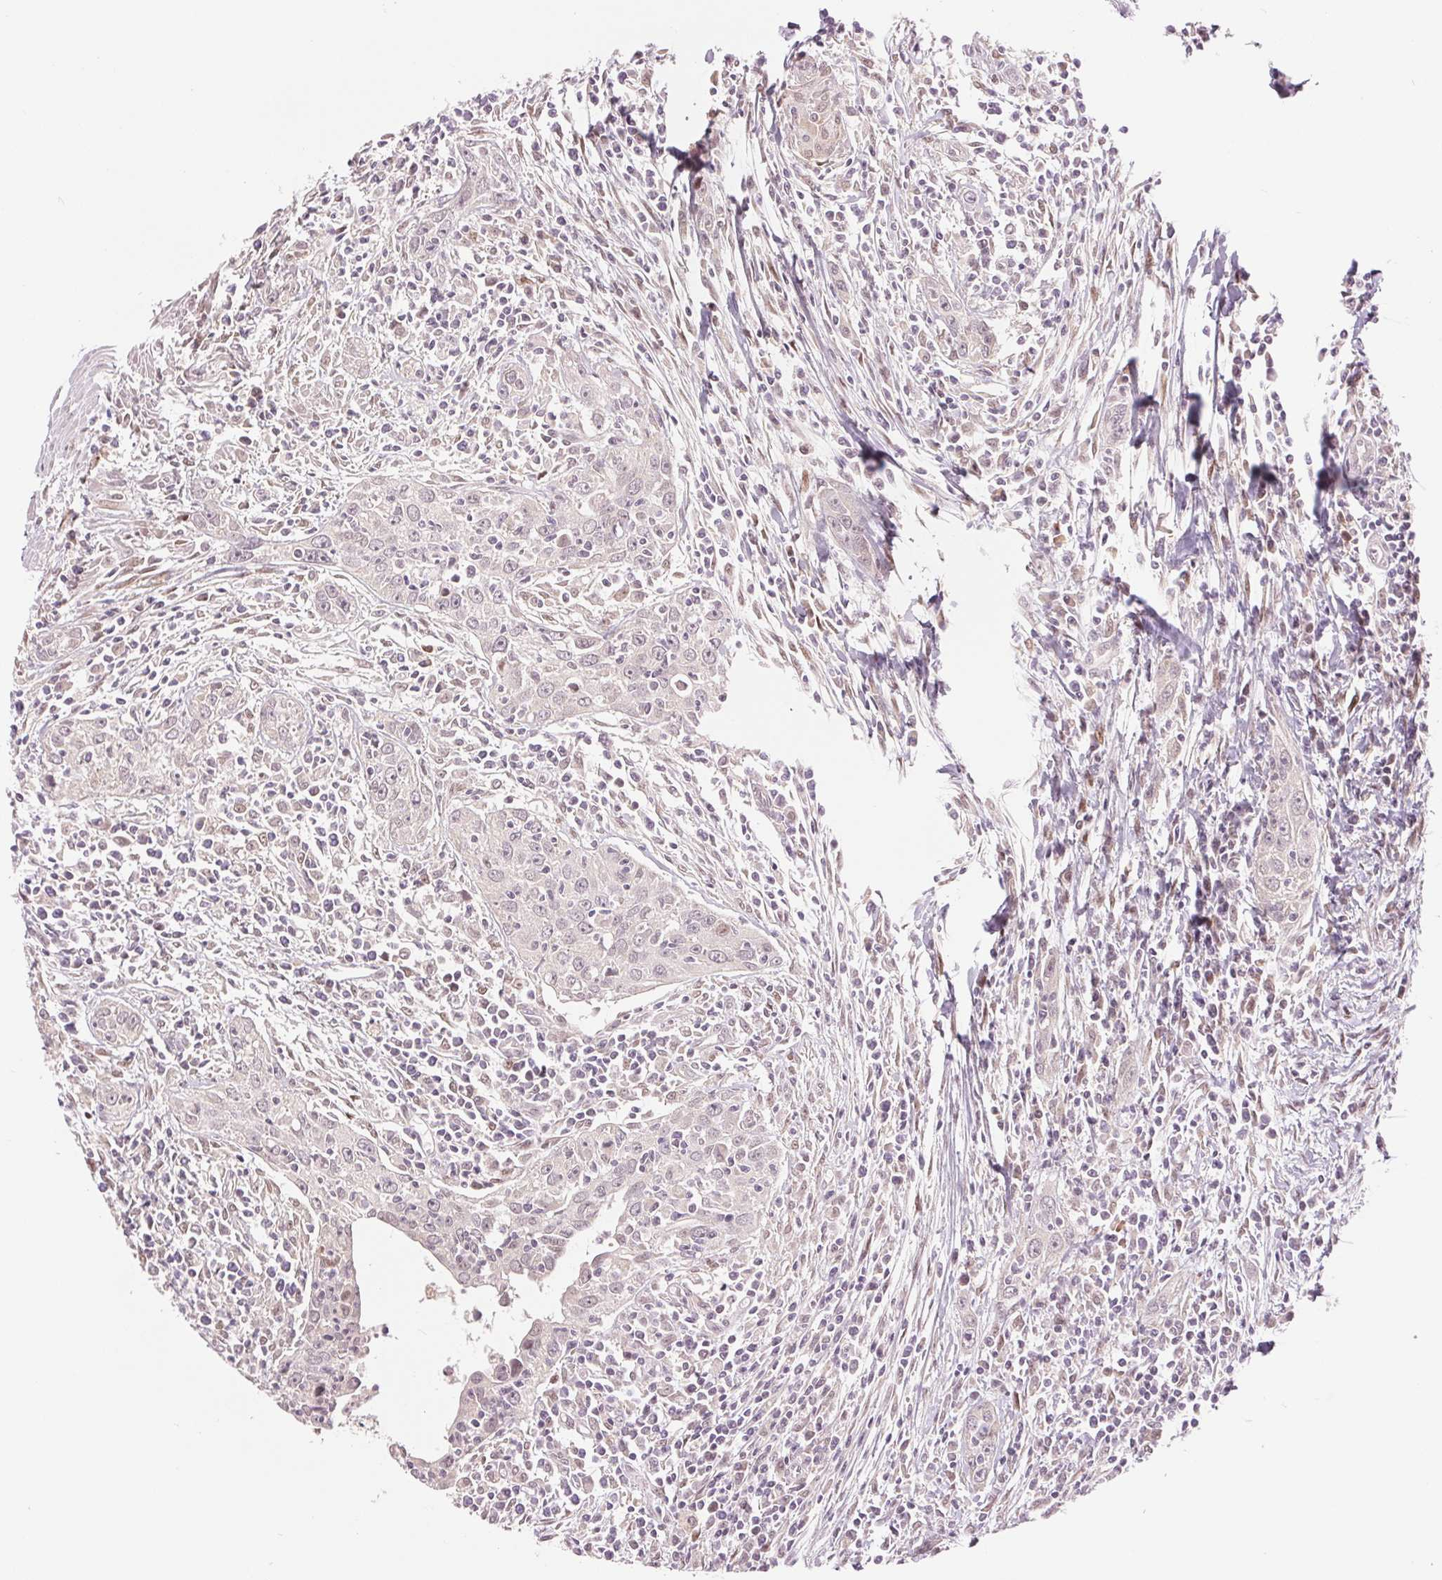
{"staining": {"intensity": "negative", "quantity": "none", "location": "none"}, "tissue": "urothelial cancer", "cell_type": "Tumor cells", "image_type": "cancer", "snomed": [{"axis": "morphology", "description": "Urothelial carcinoma, High grade"}, {"axis": "topography", "description": "Urinary bladder"}], "caption": "There is no significant expression in tumor cells of urothelial cancer.", "gene": "ERI3", "patient": {"sex": "male", "age": 83}}